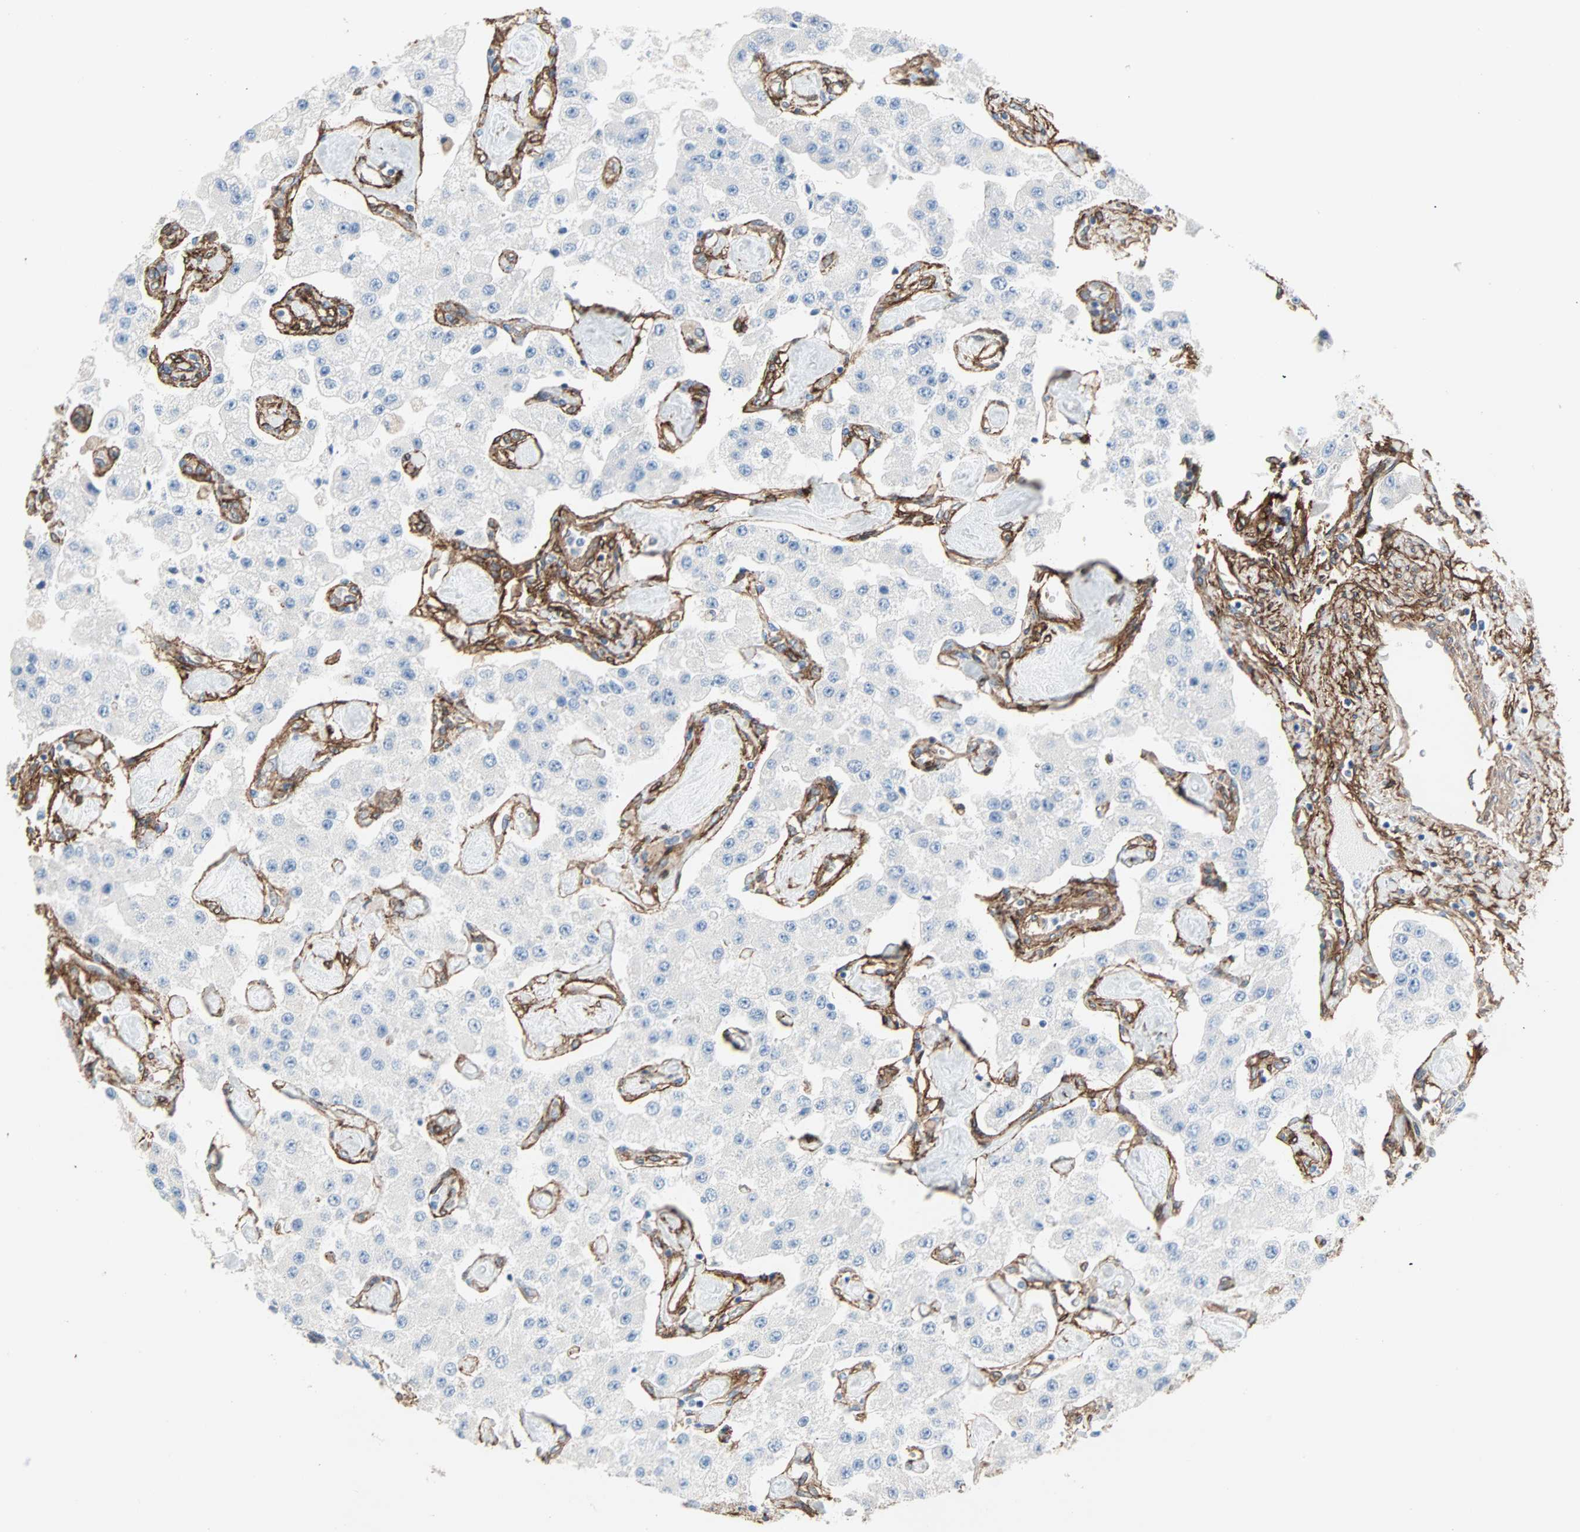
{"staining": {"intensity": "negative", "quantity": "none", "location": "none"}, "tissue": "carcinoid", "cell_type": "Tumor cells", "image_type": "cancer", "snomed": [{"axis": "morphology", "description": "Carcinoid, malignant, NOS"}, {"axis": "topography", "description": "Pancreas"}], "caption": "Carcinoid was stained to show a protein in brown. There is no significant positivity in tumor cells.", "gene": "EPB41L2", "patient": {"sex": "male", "age": 41}}